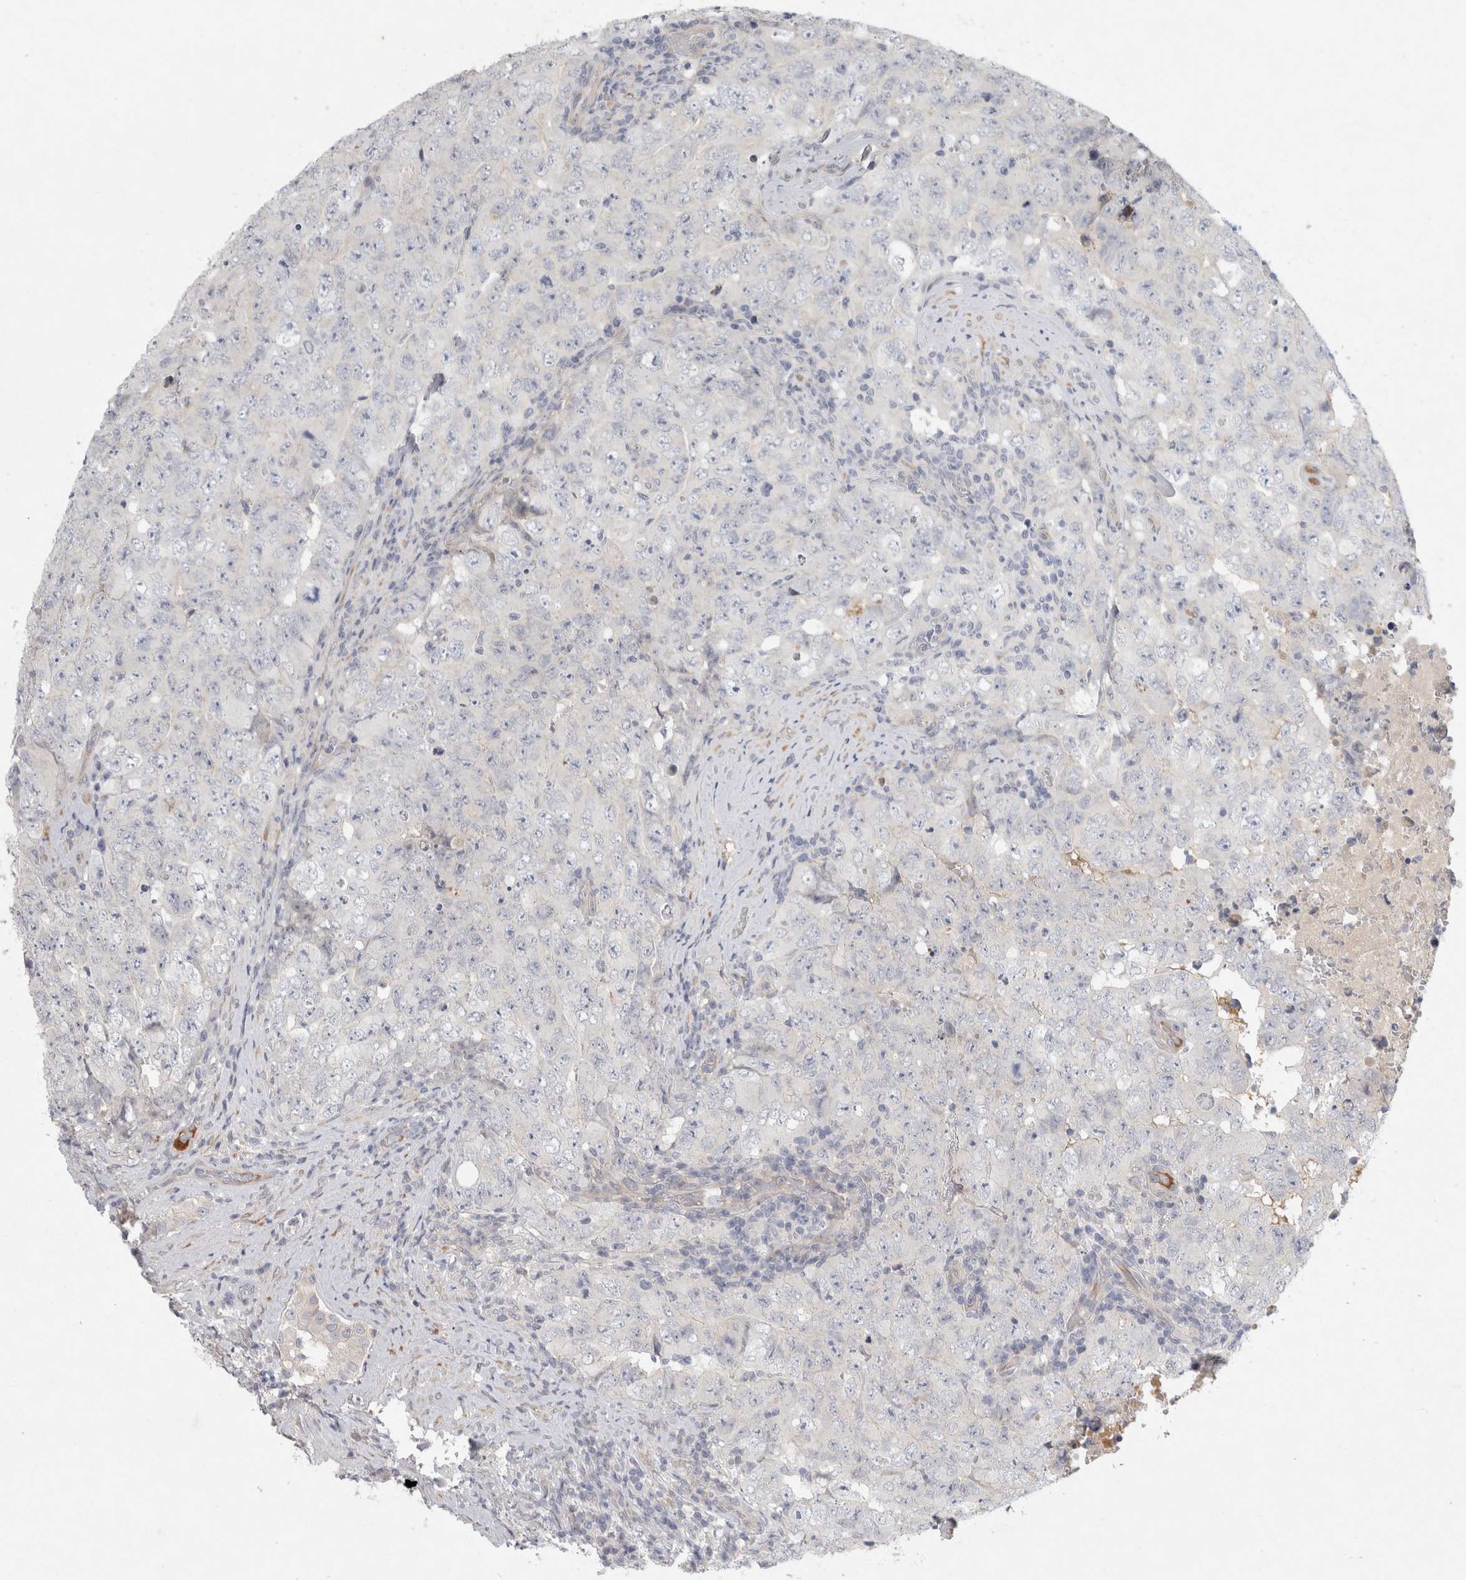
{"staining": {"intensity": "negative", "quantity": "none", "location": "none"}, "tissue": "testis cancer", "cell_type": "Tumor cells", "image_type": "cancer", "snomed": [{"axis": "morphology", "description": "Carcinoma, Embryonal, NOS"}, {"axis": "topography", "description": "Testis"}], "caption": "DAB (3,3'-diaminobenzidine) immunohistochemical staining of testis cancer (embryonal carcinoma) exhibits no significant expression in tumor cells. (DAB immunohistochemistry, high magnification).", "gene": "BZW2", "patient": {"sex": "male", "age": 26}}